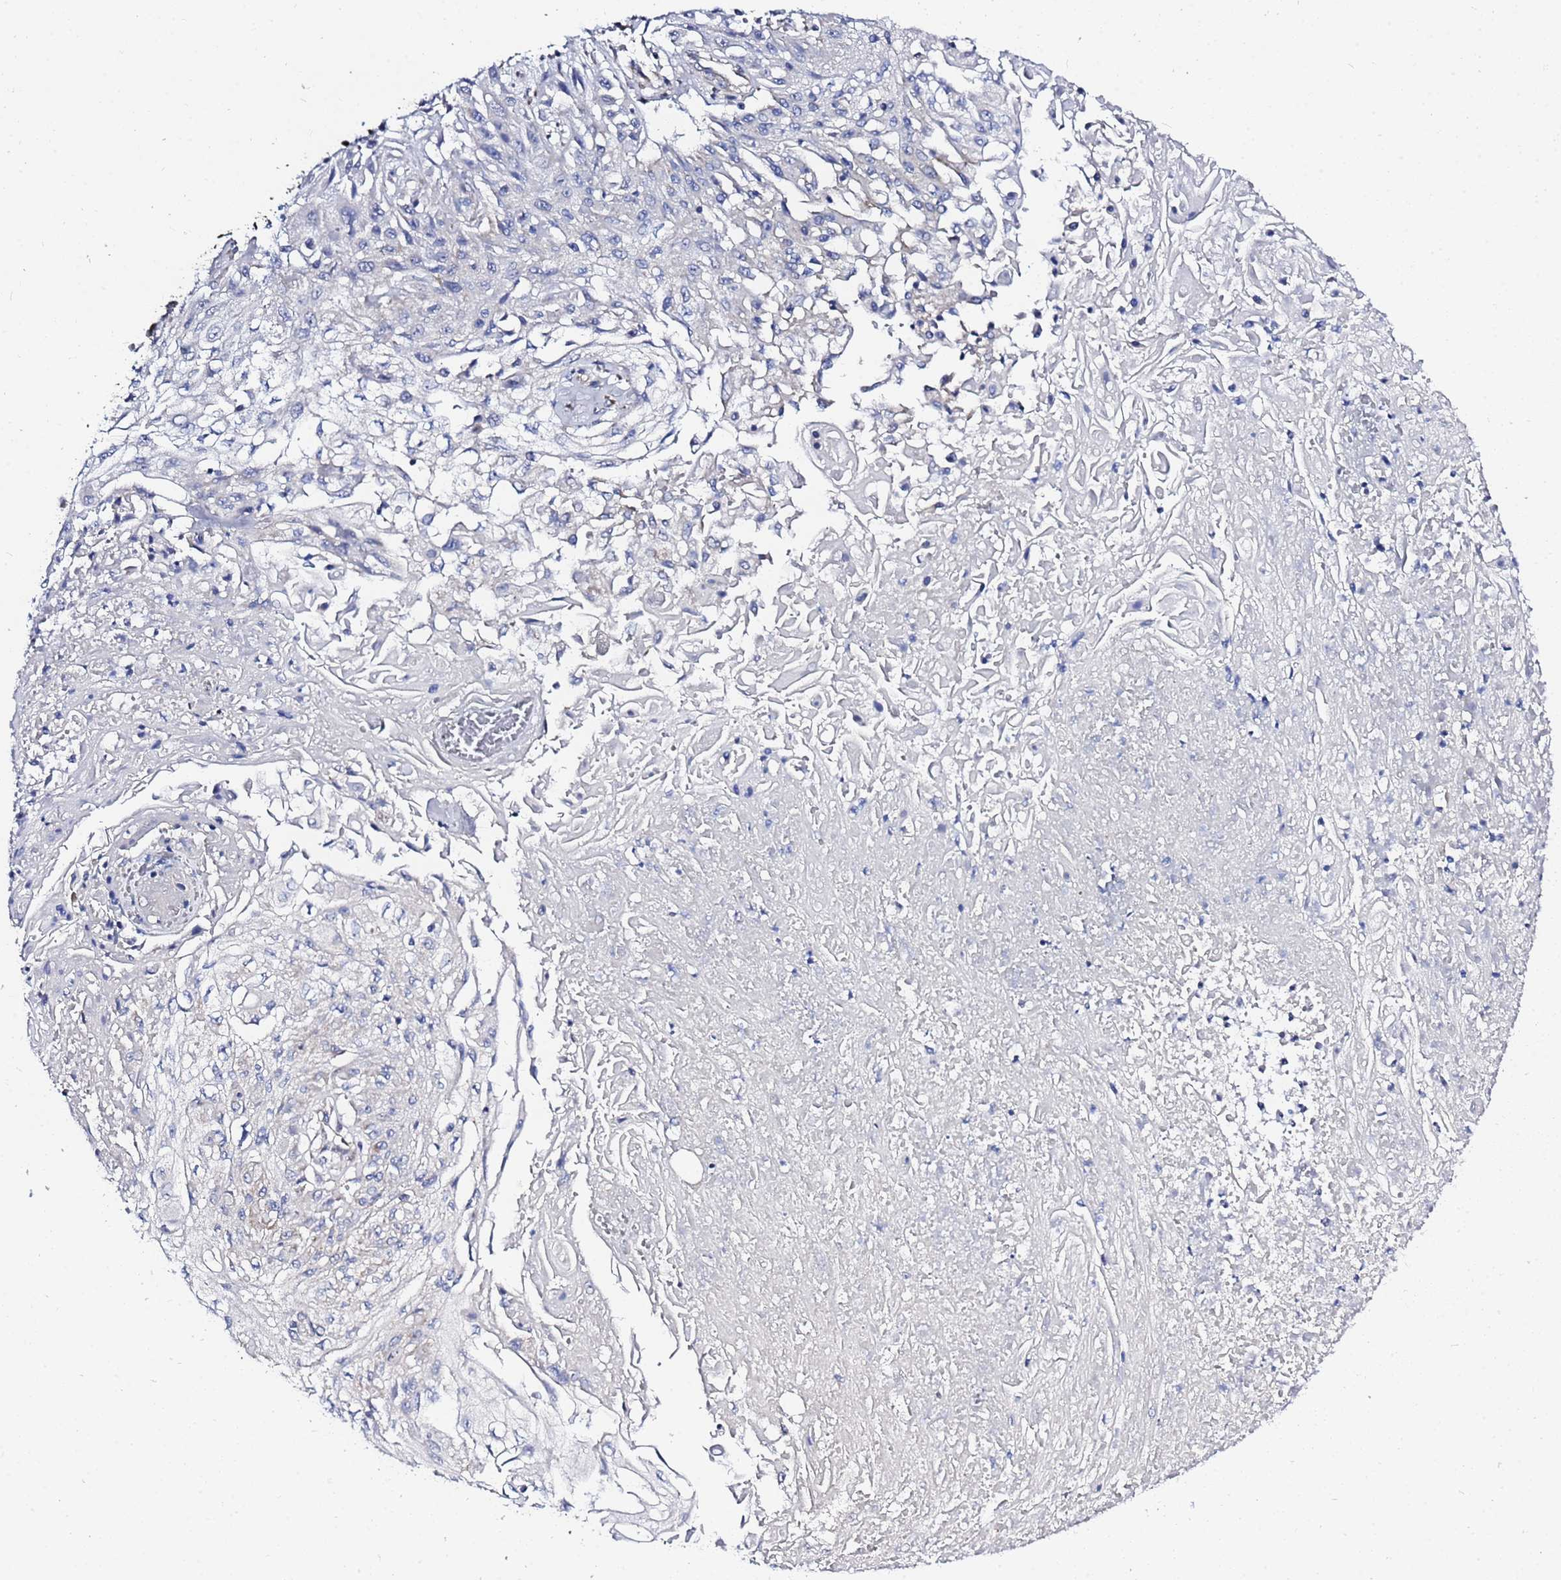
{"staining": {"intensity": "negative", "quantity": "none", "location": "none"}, "tissue": "skin cancer", "cell_type": "Tumor cells", "image_type": "cancer", "snomed": [{"axis": "morphology", "description": "Squamous cell carcinoma, NOS"}, {"axis": "morphology", "description": "Squamous cell carcinoma, metastatic, NOS"}, {"axis": "topography", "description": "Skin"}, {"axis": "topography", "description": "Lymph node"}], "caption": "An immunohistochemistry photomicrograph of skin cancer (squamous cell carcinoma) is shown. There is no staining in tumor cells of skin cancer (squamous cell carcinoma).", "gene": "FAHD2A", "patient": {"sex": "male", "age": 75}}